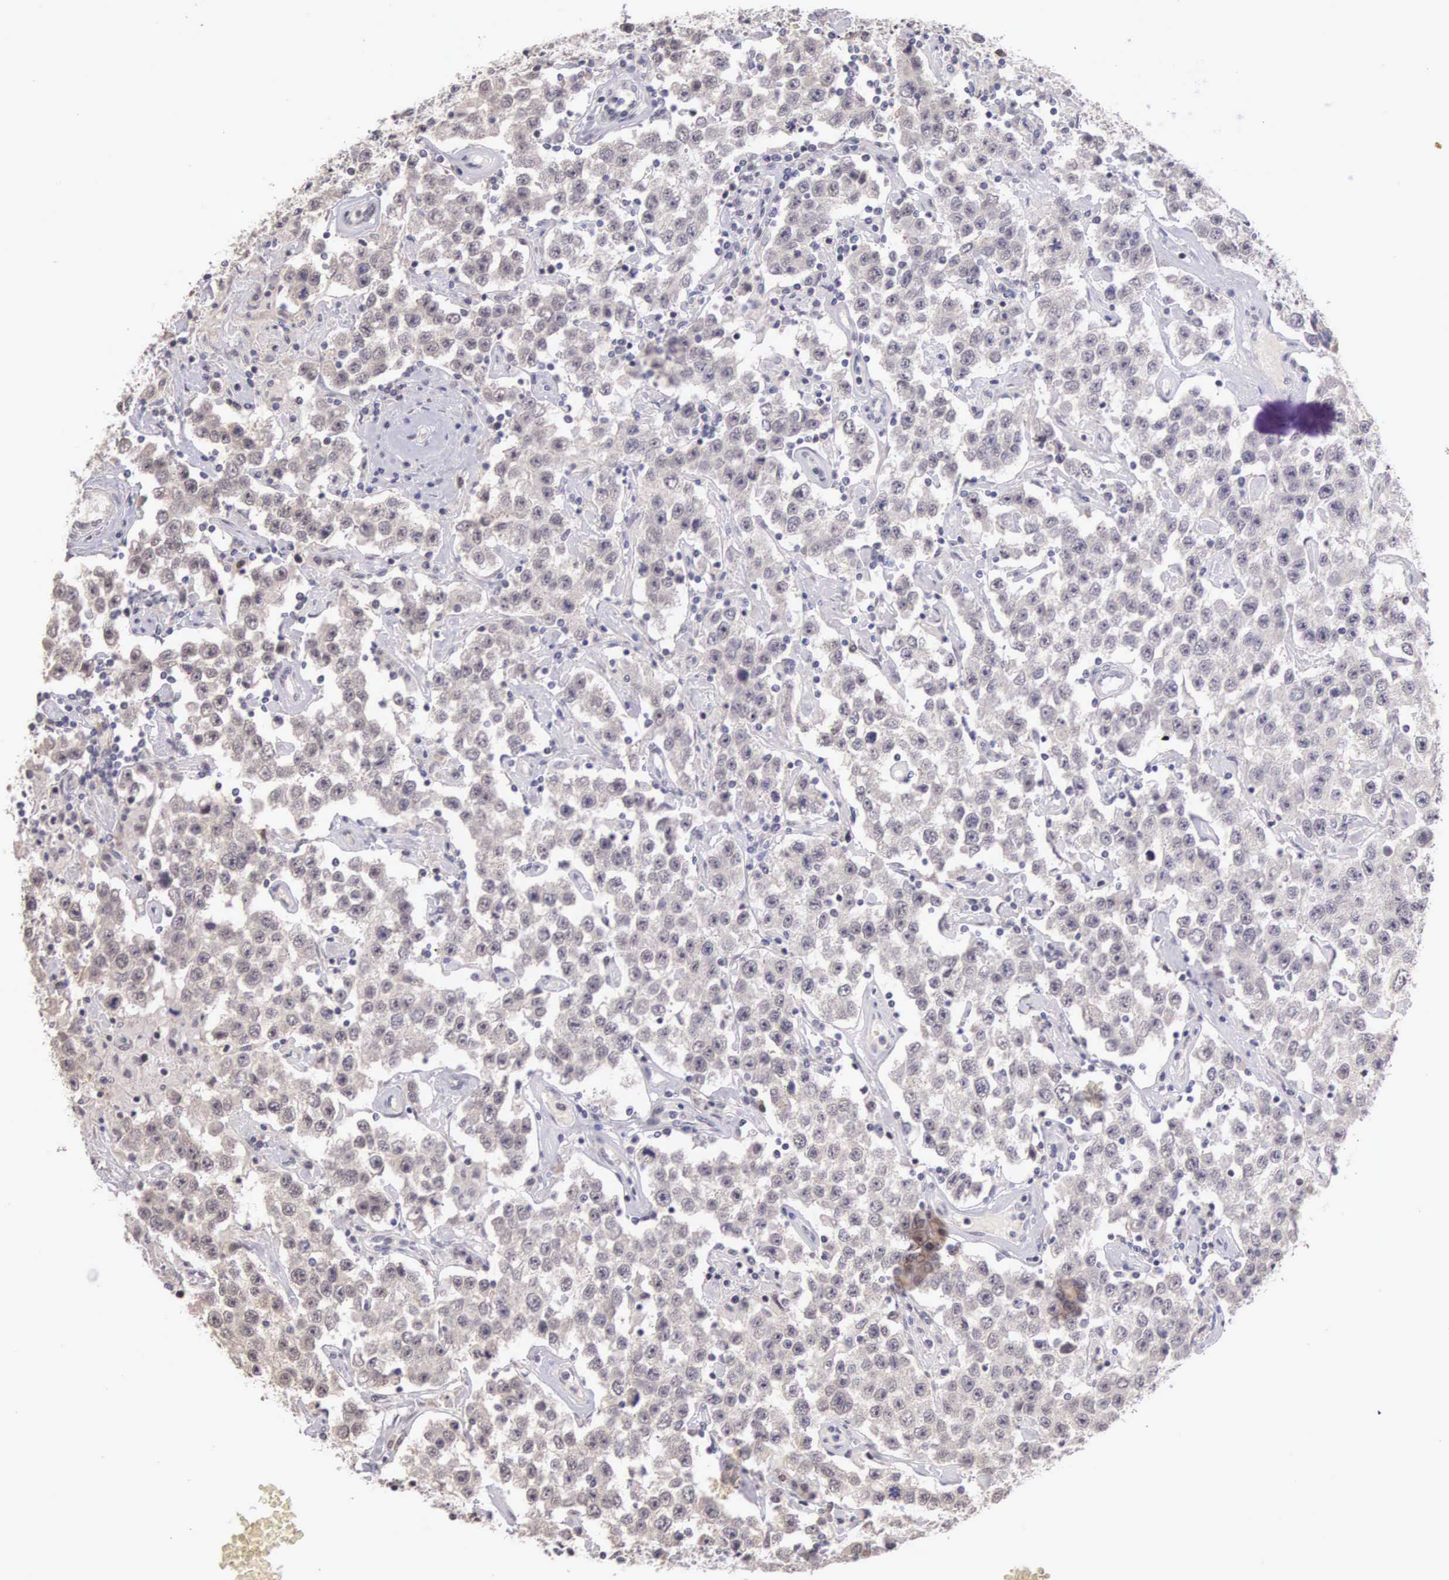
{"staining": {"intensity": "weak", "quantity": "<25%", "location": "nuclear"}, "tissue": "testis cancer", "cell_type": "Tumor cells", "image_type": "cancer", "snomed": [{"axis": "morphology", "description": "Seminoma, NOS"}, {"axis": "topography", "description": "Testis"}], "caption": "High power microscopy image of an IHC photomicrograph of testis cancer (seminoma), revealing no significant expression in tumor cells.", "gene": "HMGXB4", "patient": {"sex": "male", "age": 52}}